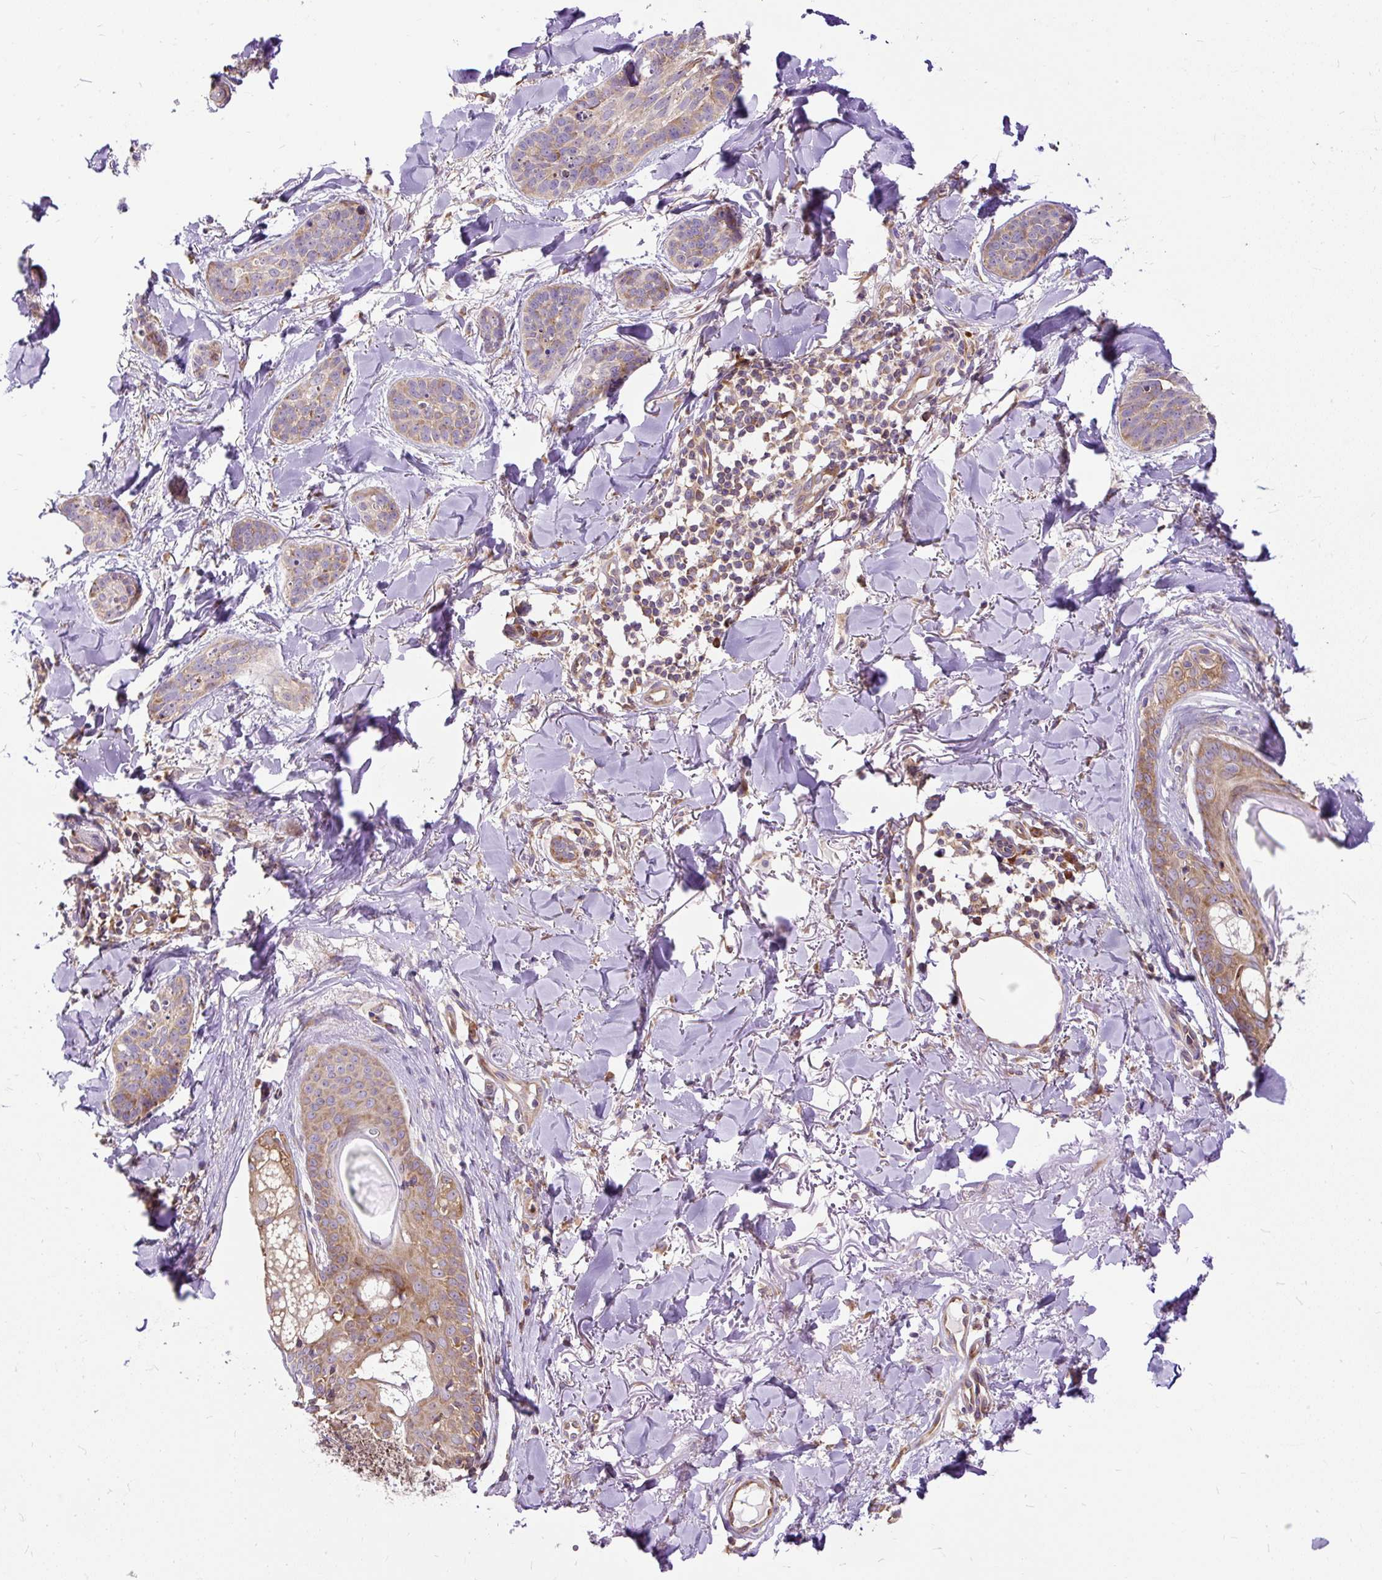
{"staining": {"intensity": "weak", "quantity": ">75%", "location": "cytoplasmic/membranous"}, "tissue": "skin cancer", "cell_type": "Tumor cells", "image_type": "cancer", "snomed": [{"axis": "morphology", "description": "Basal cell carcinoma"}, {"axis": "topography", "description": "Skin"}], "caption": "This is an image of IHC staining of skin basal cell carcinoma, which shows weak staining in the cytoplasmic/membranous of tumor cells.", "gene": "RPS5", "patient": {"sex": "male", "age": 52}}